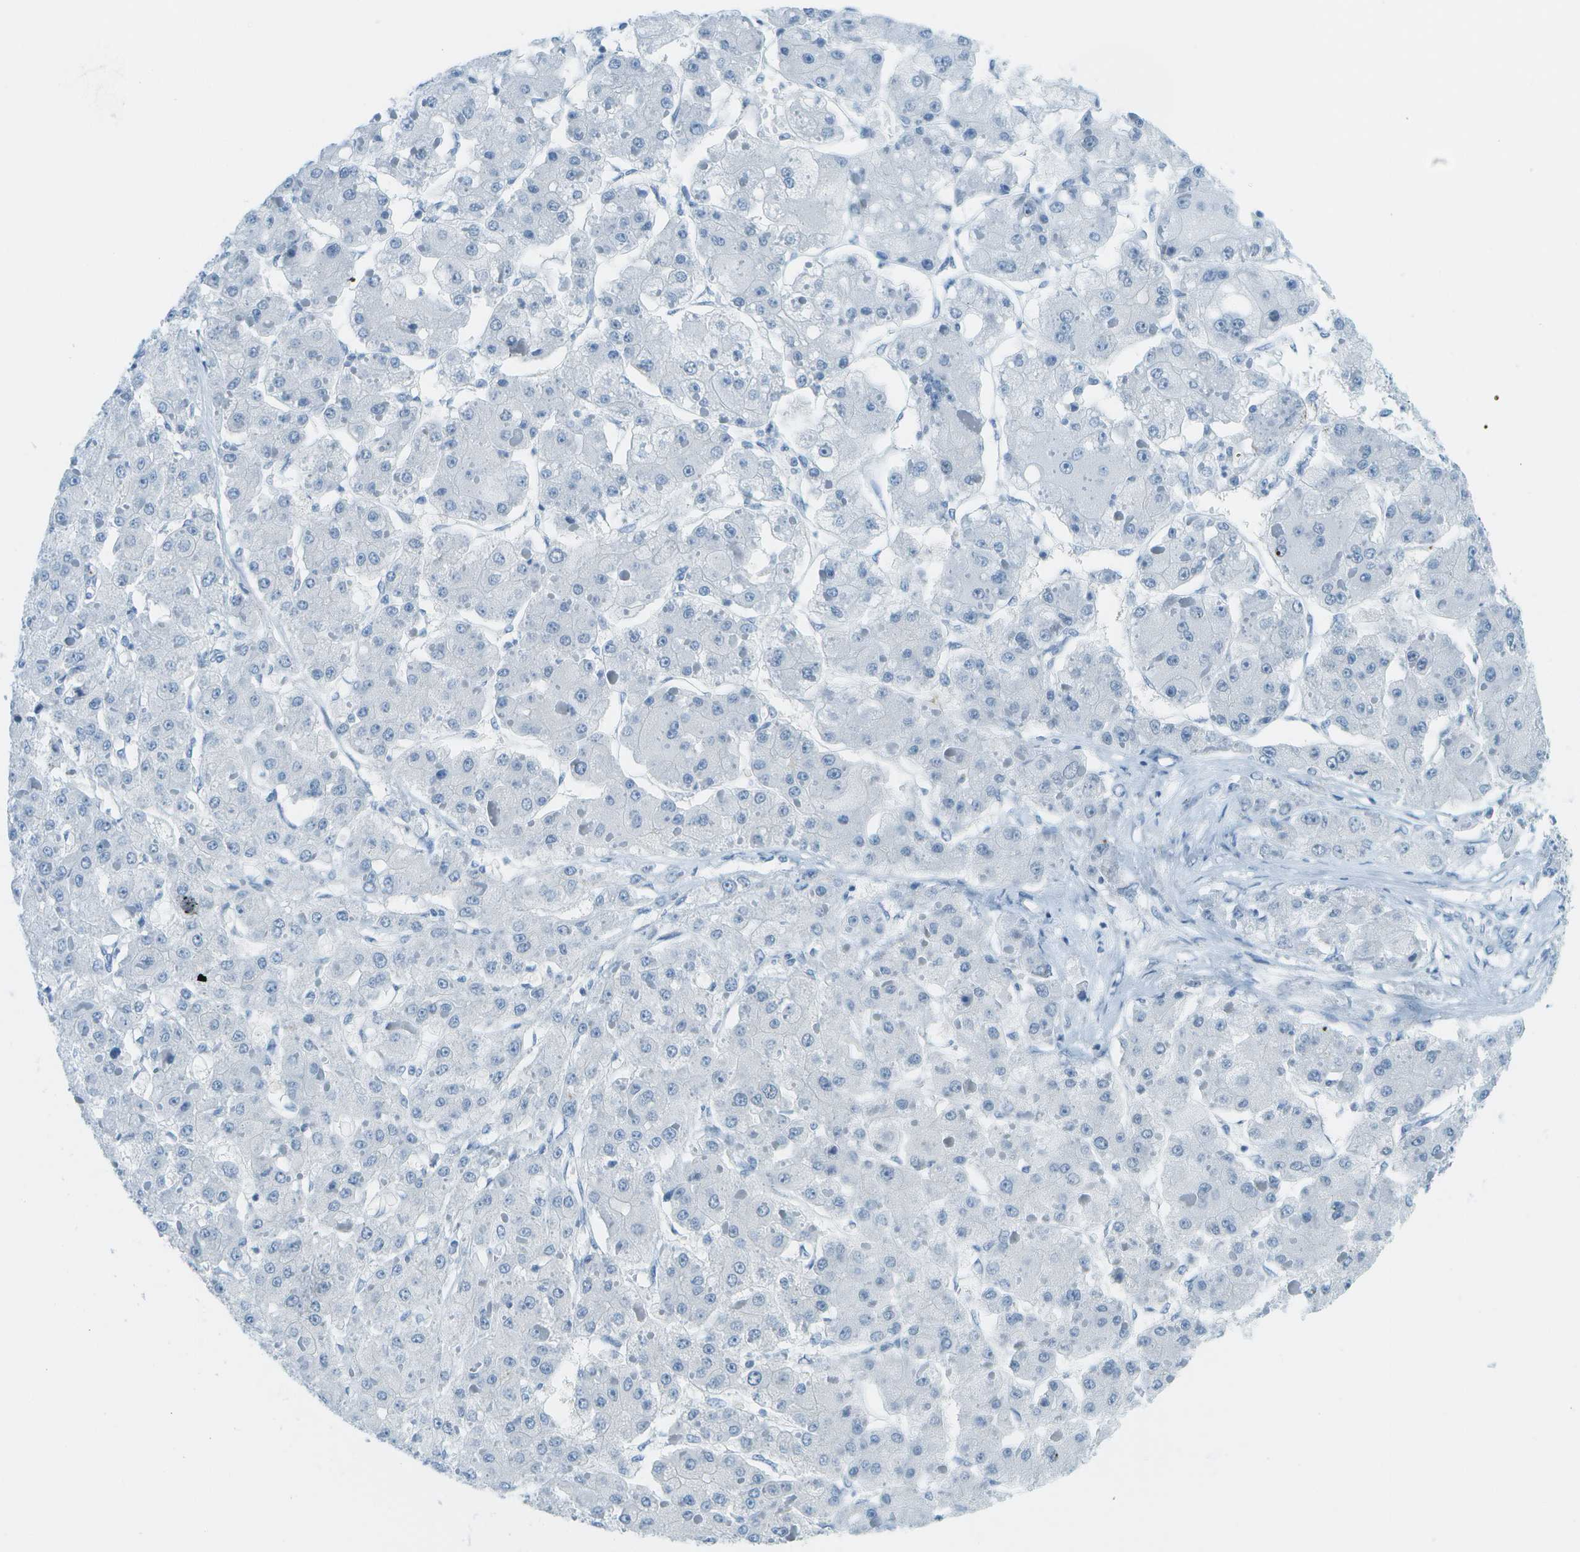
{"staining": {"intensity": "negative", "quantity": "none", "location": "none"}, "tissue": "liver cancer", "cell_type": "Tumor cells", "image_type": "cancer", "snomed": [{"axis": "morphology", "description": "Carcinoma, Hepatocellular, NOS"}, {"axis": "topography", "description": "Liver"}], "caption": "Tumor cells show no significant protein expression in liver hepatocellular carcinoma. Nuclei are stained in blue.", "gene": "NEK11", "patient": {"sex": "female", "age": 73}}